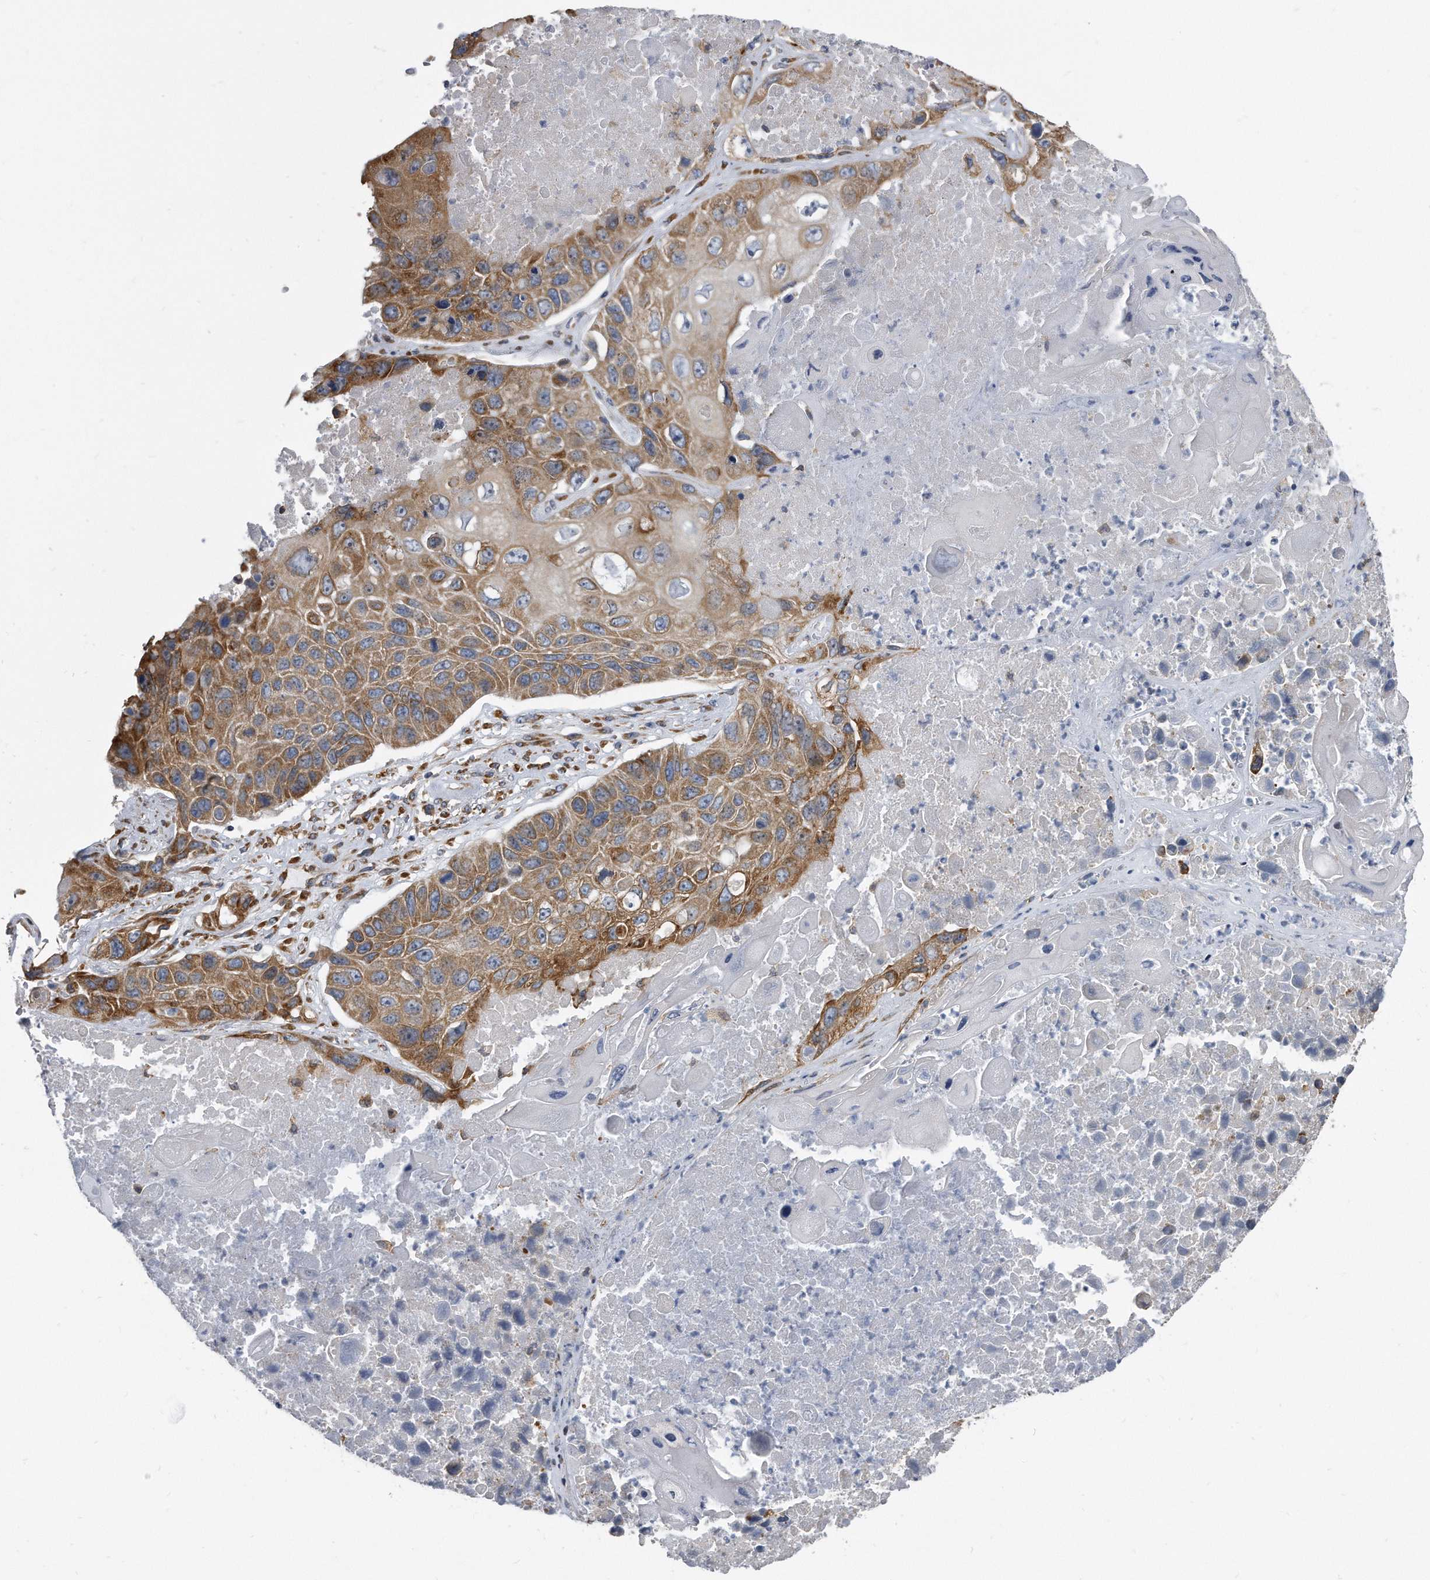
{"staining": {"intensity": "moderate", "quantity": ">75%", "location": "cytoplasmic/membranous"}, "tissue": "lung cancer", "cell_type": "Tumor cells", "image_type": "cancer", "snomed": [{"axis": "morphology", "description": "Squamous cell carcinoma, NOS"}, {"axis": "topography", "description": "Lung"}], "caption": "Tumor cells demonstrate medium levels of moderate cytoplasmic/membranous positivity in approximately >75% of cells in human squamous cell carcinoma (lung).", "gene": "CCDC47", "patient": {"sex": "male", "age": 61}}